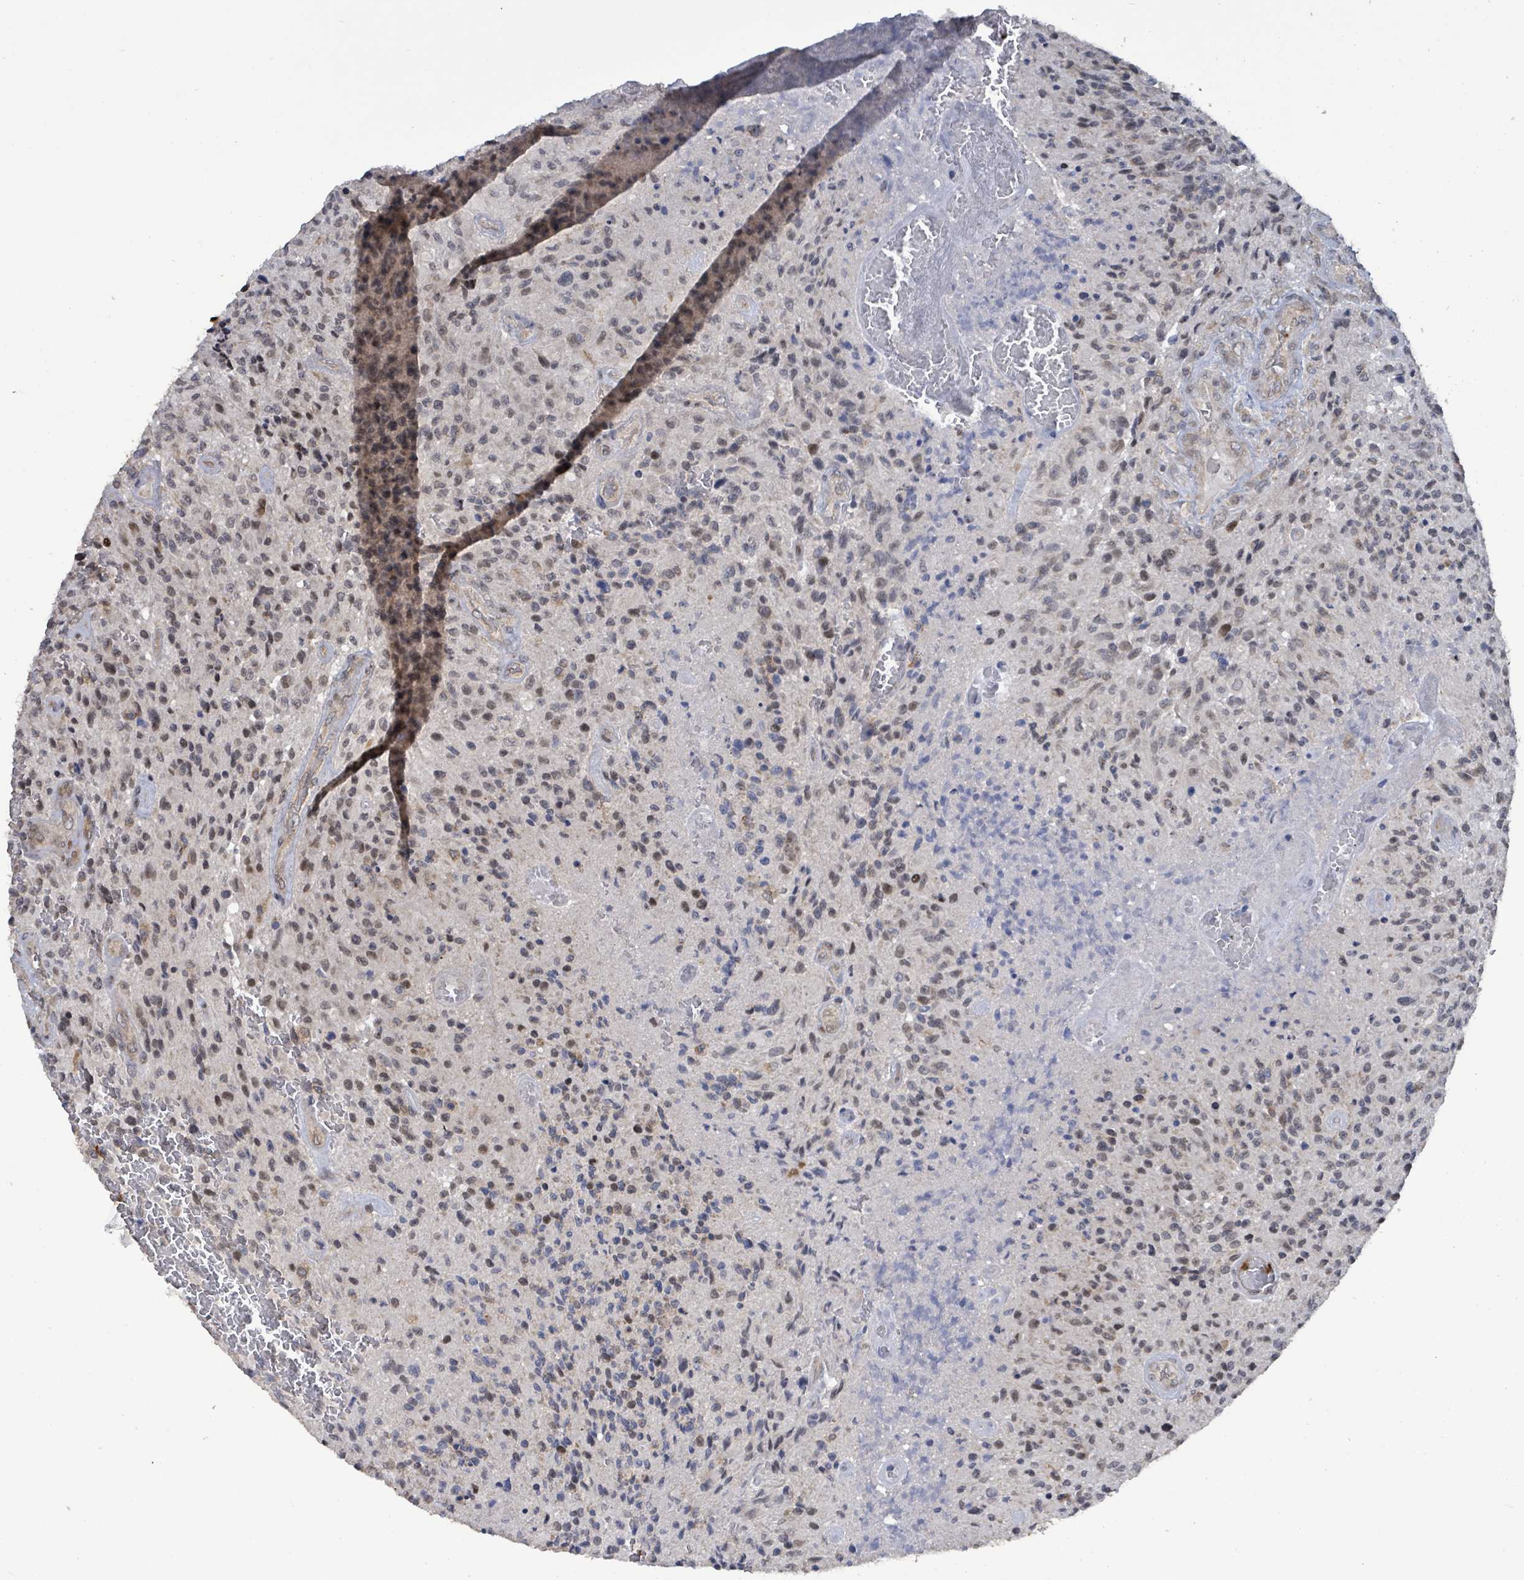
{"staining": {"intensity": "weak", "quantity": "<25%", "location": "nuclear"}, "tissue": "glioma", "cell_type": "Tumor cells", "image_type": "cancer", "snomed": [{"axis": "morphology", "description": "Normal tissue, NOS"}, {"axis": "morphology", "description": "Glioma, malignant, High grade"}, {"axis": "topography", "description": "Cerebral cortex"}], "caption": "This is a image of IHC staining of glioma, which shows no expression in tumor cells.", "gene": "COQ6", "patient": {"sex": "male", "age": 56}}